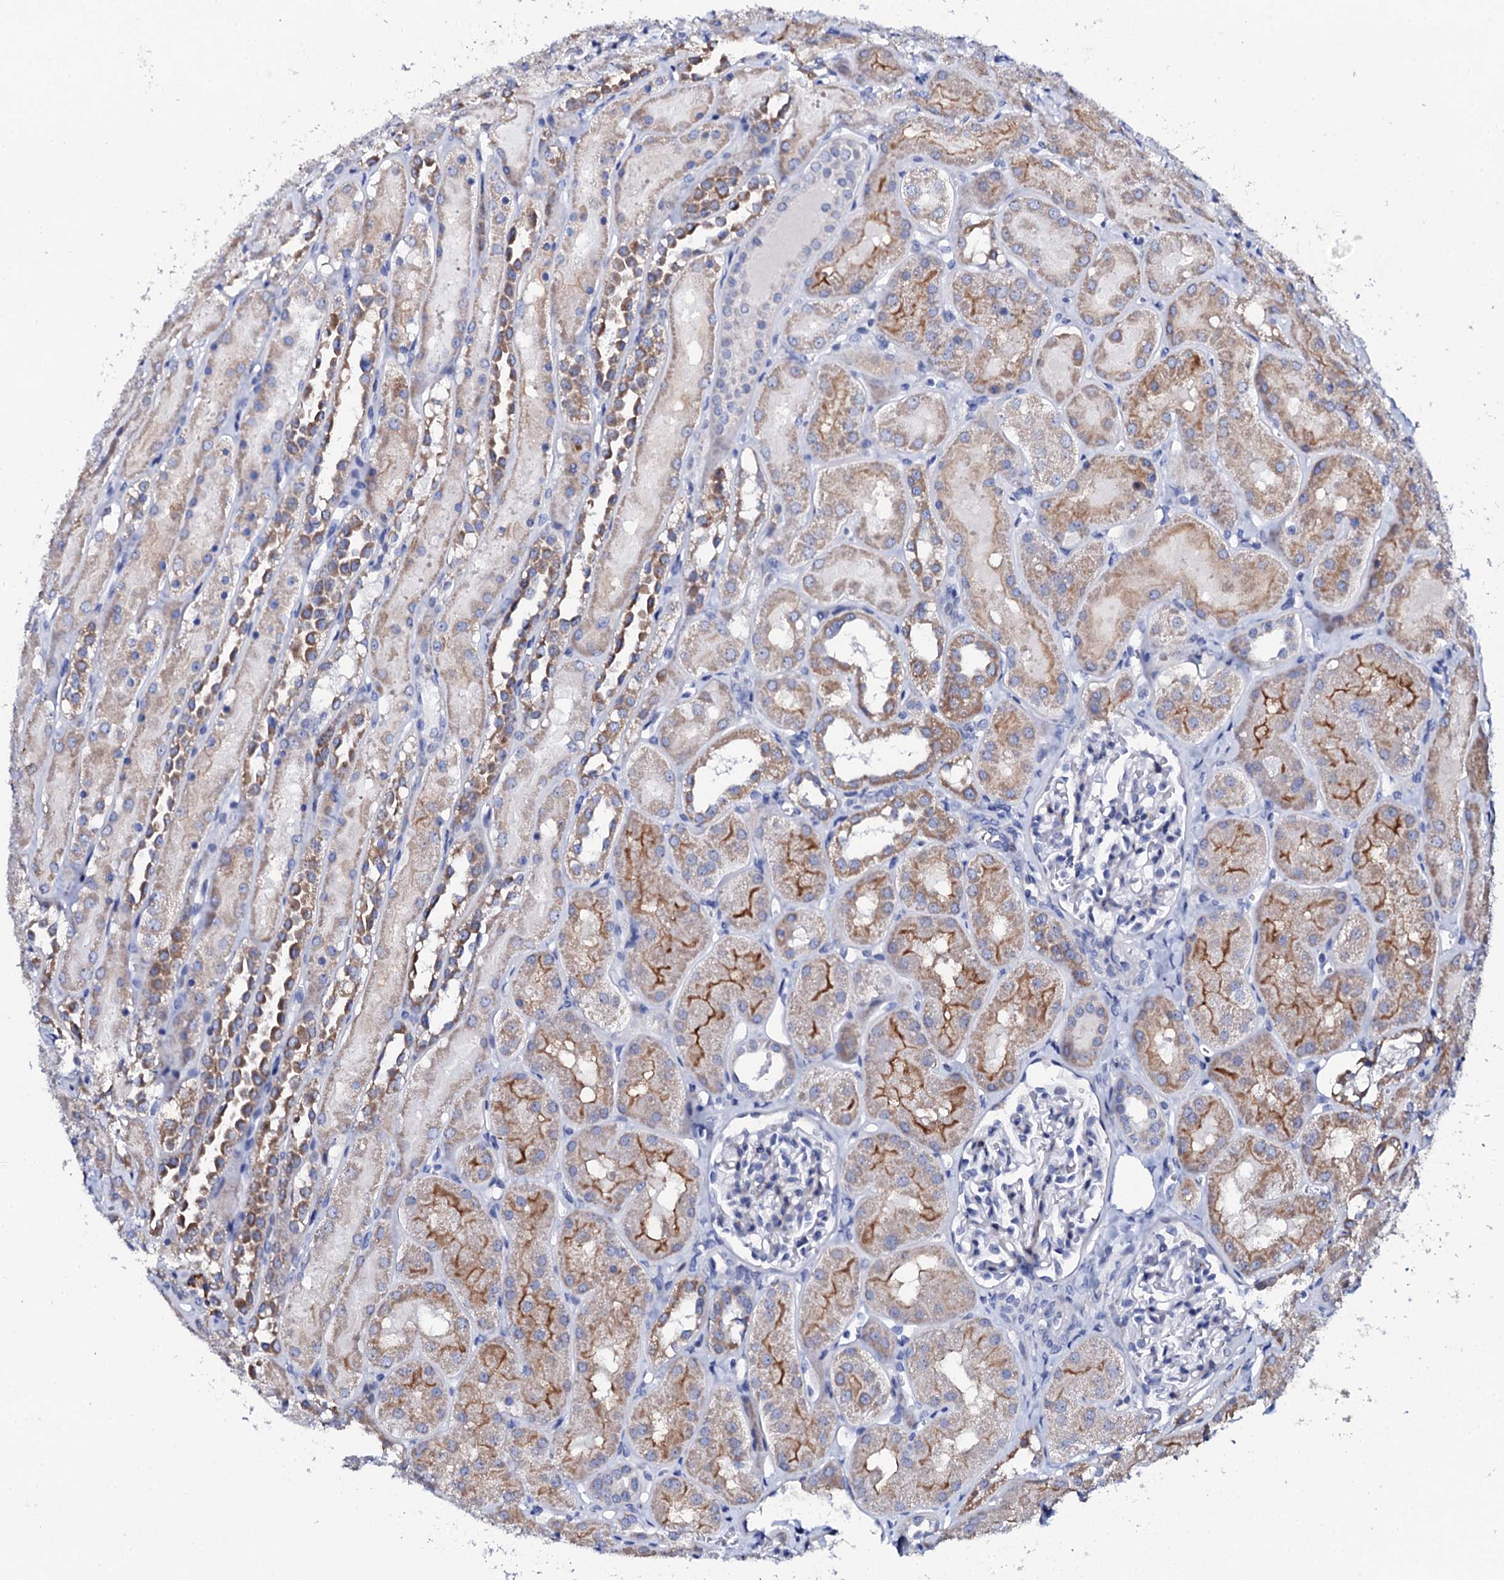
{"staining": {"intensity": "negative", "quantity": "none", "location": "none"}, "tissue": "kidney", "cell_type": "Cells in glomeruli", "image_type": "normal", "snomed": [{"axis": "morphology", "description": "Normal tissue, NOS"}, {"axis": "topography", "description": "Kidney"}, {"axis": "topography", "description": "Urinary bladder"}], "caption": "This photomicrograph is of unremarkable kidney stained with immunohistochemistry to label a protein in brown with the nuclei are counter-stained blue. There is no staining in cells in glomeruli. Brightfield microscopy of immunohistochemistry (IHC) stained with DAB (brown) and hematoxylin (blue), captured at high magnification.", "gene": "NUDT13", "patient": {"sex": "male", "age": 16}}